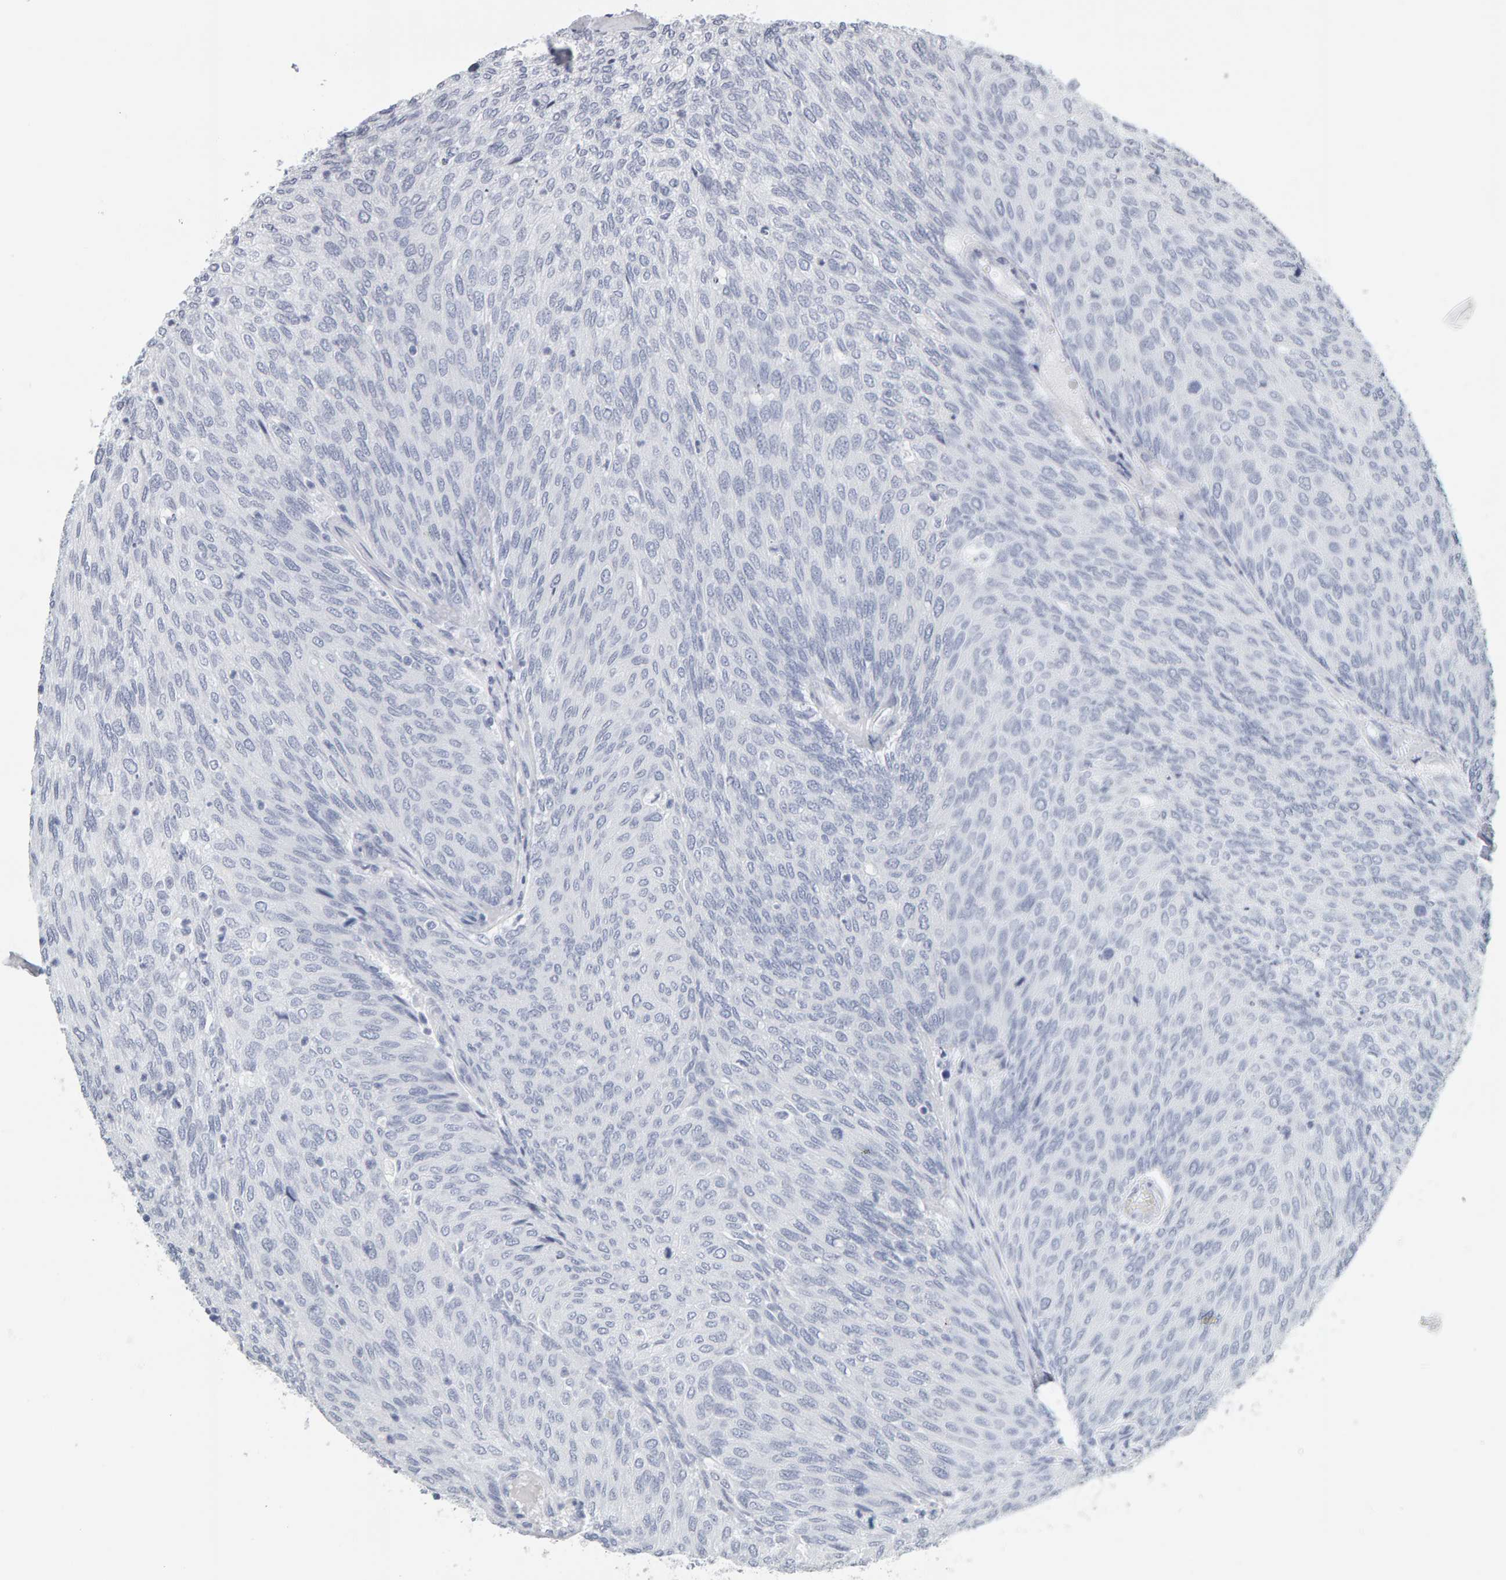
{"staining": {"intensity": "negative", "quantity": "none", "location": "none"}, "tissue": "urothelial cancer", "cell_type": "Tumor cells", "image_type": "cancer", "snomed": [{"axis": "morphology", "description": "Urothelial carcinoma, Low grade"}, {"axis": "topography", "description": "Urinary bladder"}], "caption": "High magnification brightfield microscopy of urothelial cancer stained with DAB (brown) and counterstained with hematoxylin (blue): tumor cells show no significant positivity.", "gene": "SPACA3", "patient": {"sex": "female", "age": 79}}